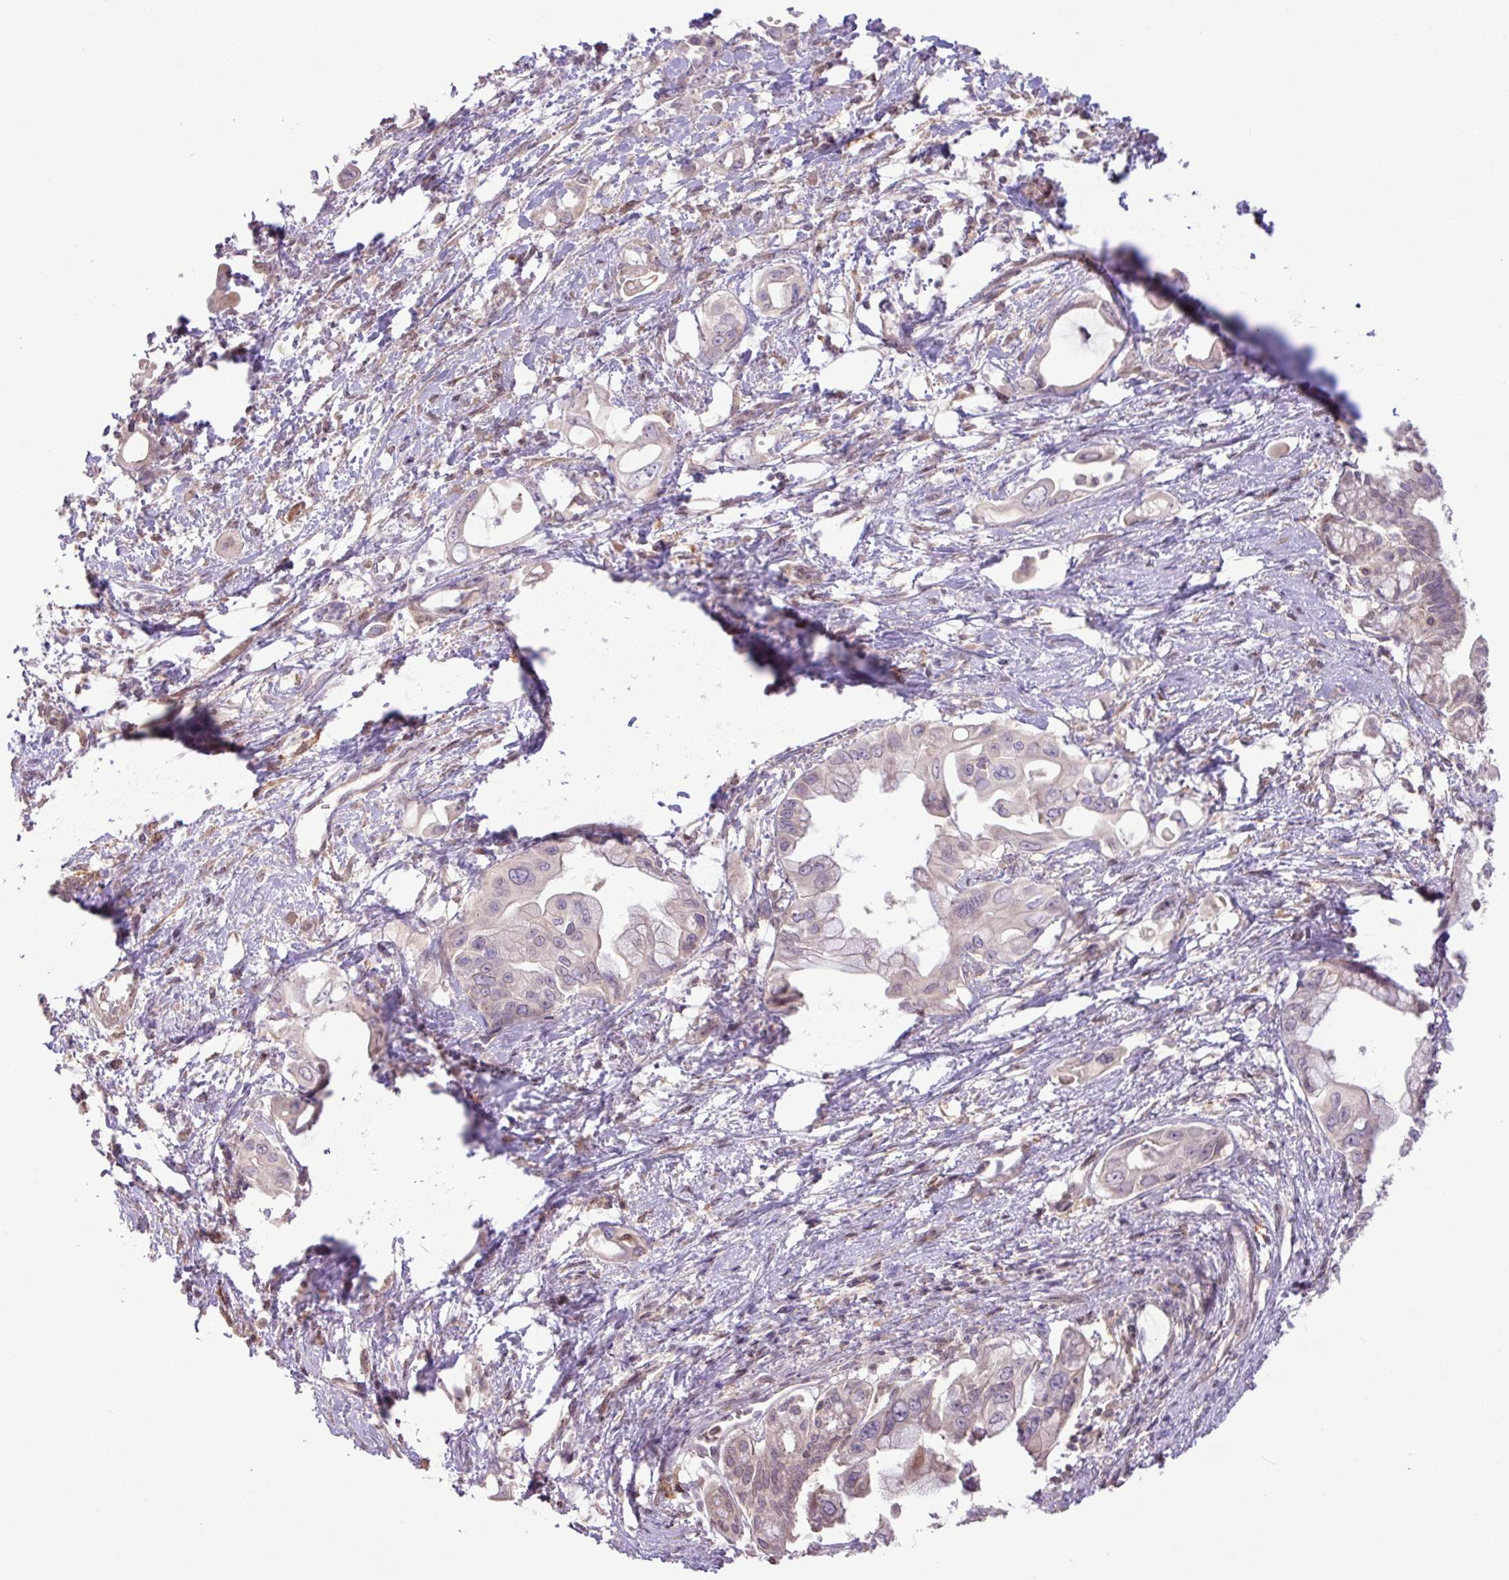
{"staining": {"intensity": "negative", "quantity": "none", "location": "none"}, "tissue": "pancreatic cancer", "cell_type": "Tumor cells", "image_type": "cancer", "snomed": [{"axis": "morphology", "description": "Adenocarcinoma, NOS"}, {"axis": "topography", "description": "Pancreas"}], "caption": "High magnification brightfield microscopy of pancreatic cancer stained with DAB (3,3'-diaminobenzidine) (brown) and counterstained with hematoxylin (blue): tumor cells show no significant staining. The staining is performed using DAB brown chromogen with nuclei counter-stained in using hematoxylin.", "gene": "ARHGEF25", "patient": {"sex": "male", "age": 61}}